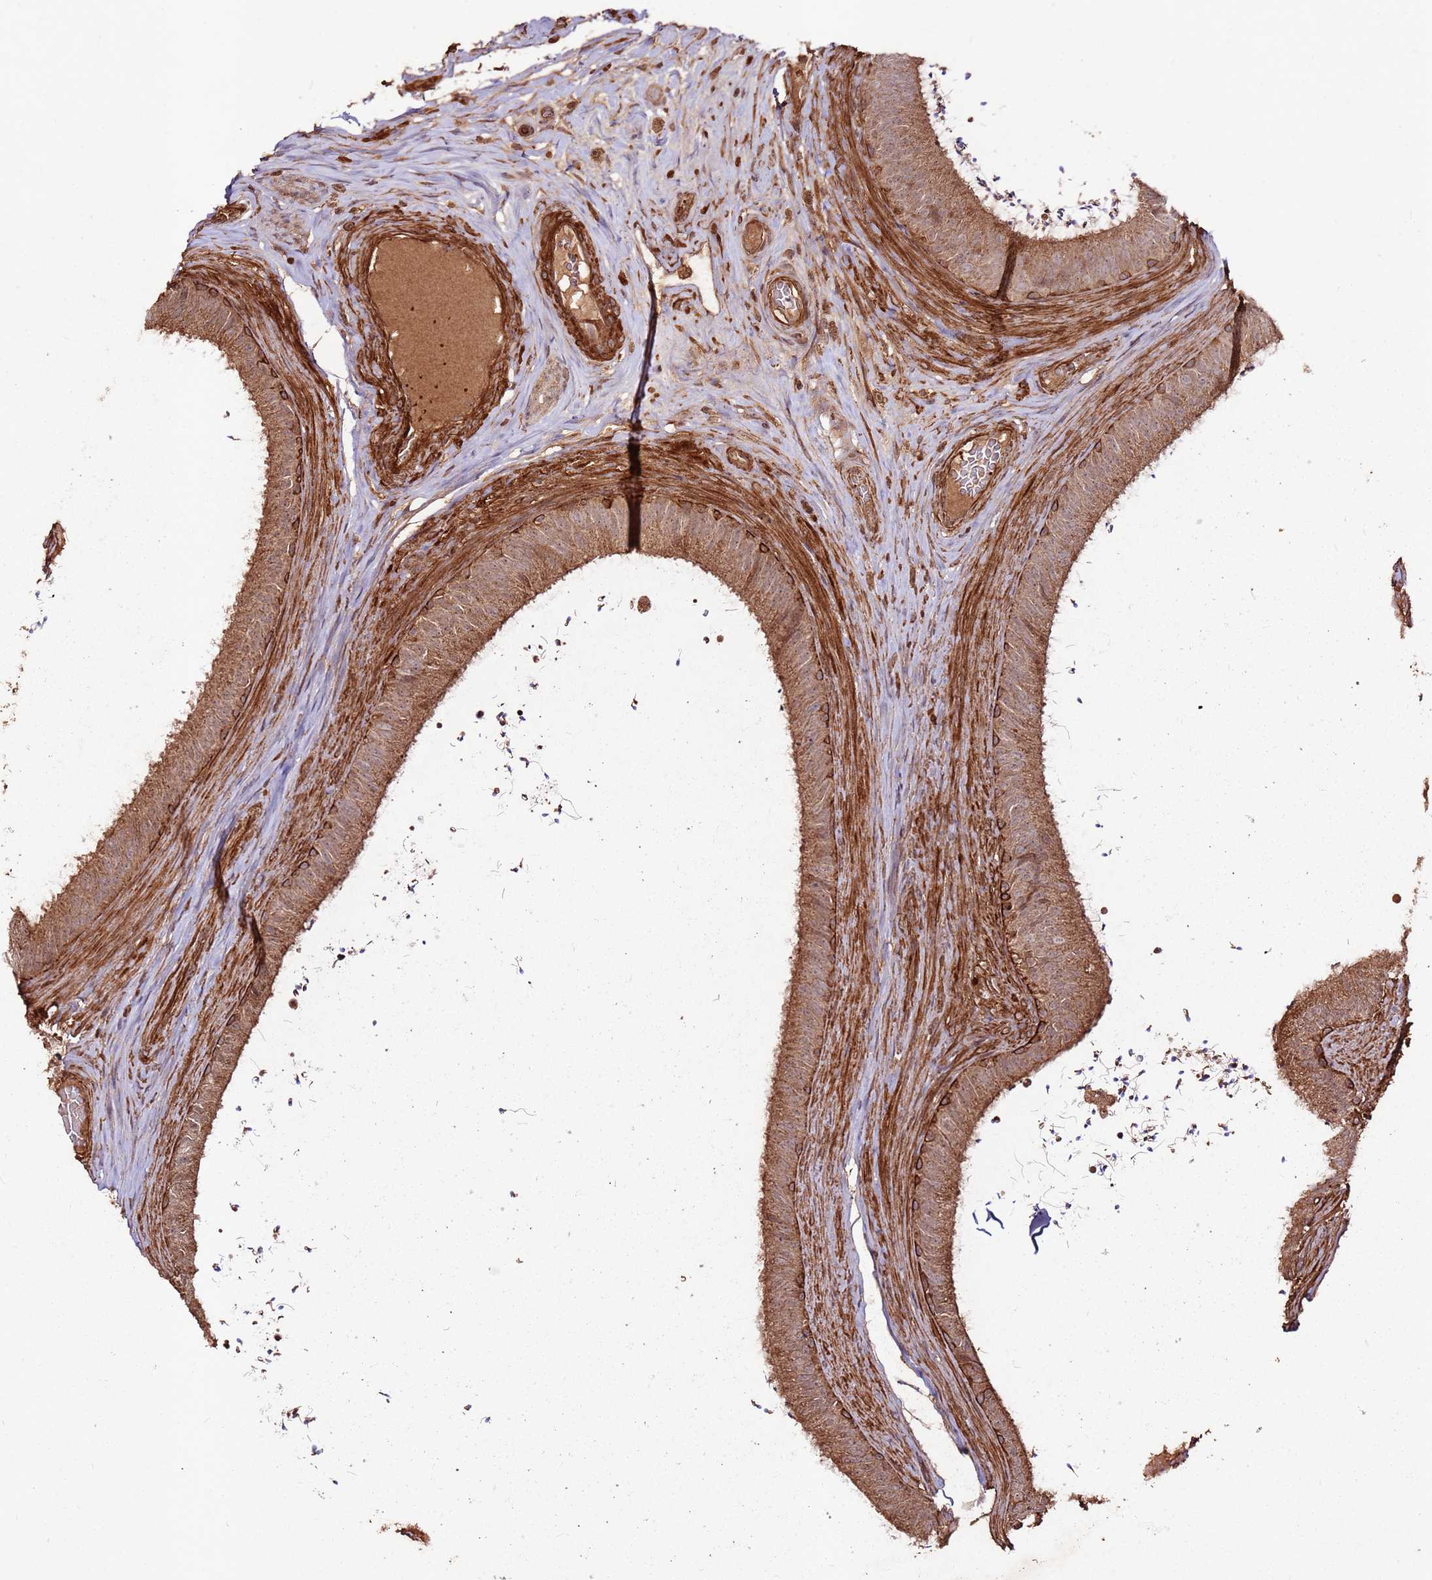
{"staining": {"intensity": "strong", "quantity": ">75%", "location": "cytoplasmic/membranous"}, "tissue": "epididymis", "cell_type": "Glandular cells", "image_type": "normal", "snomed": [{"axis": "morphology", "description": "Normal tissue, NOS"}, {"axis": "topography", "description": "Testis"}, {"axis": "topography", "description": "Epididymis"}], "caption": "A brown stain highlights strong cytoplasmic/membranous positivity of a protein in glandular cells of benign human epididymis.", "gene": "FAM186A", "patient": {"sex": "male", "age": 41}}